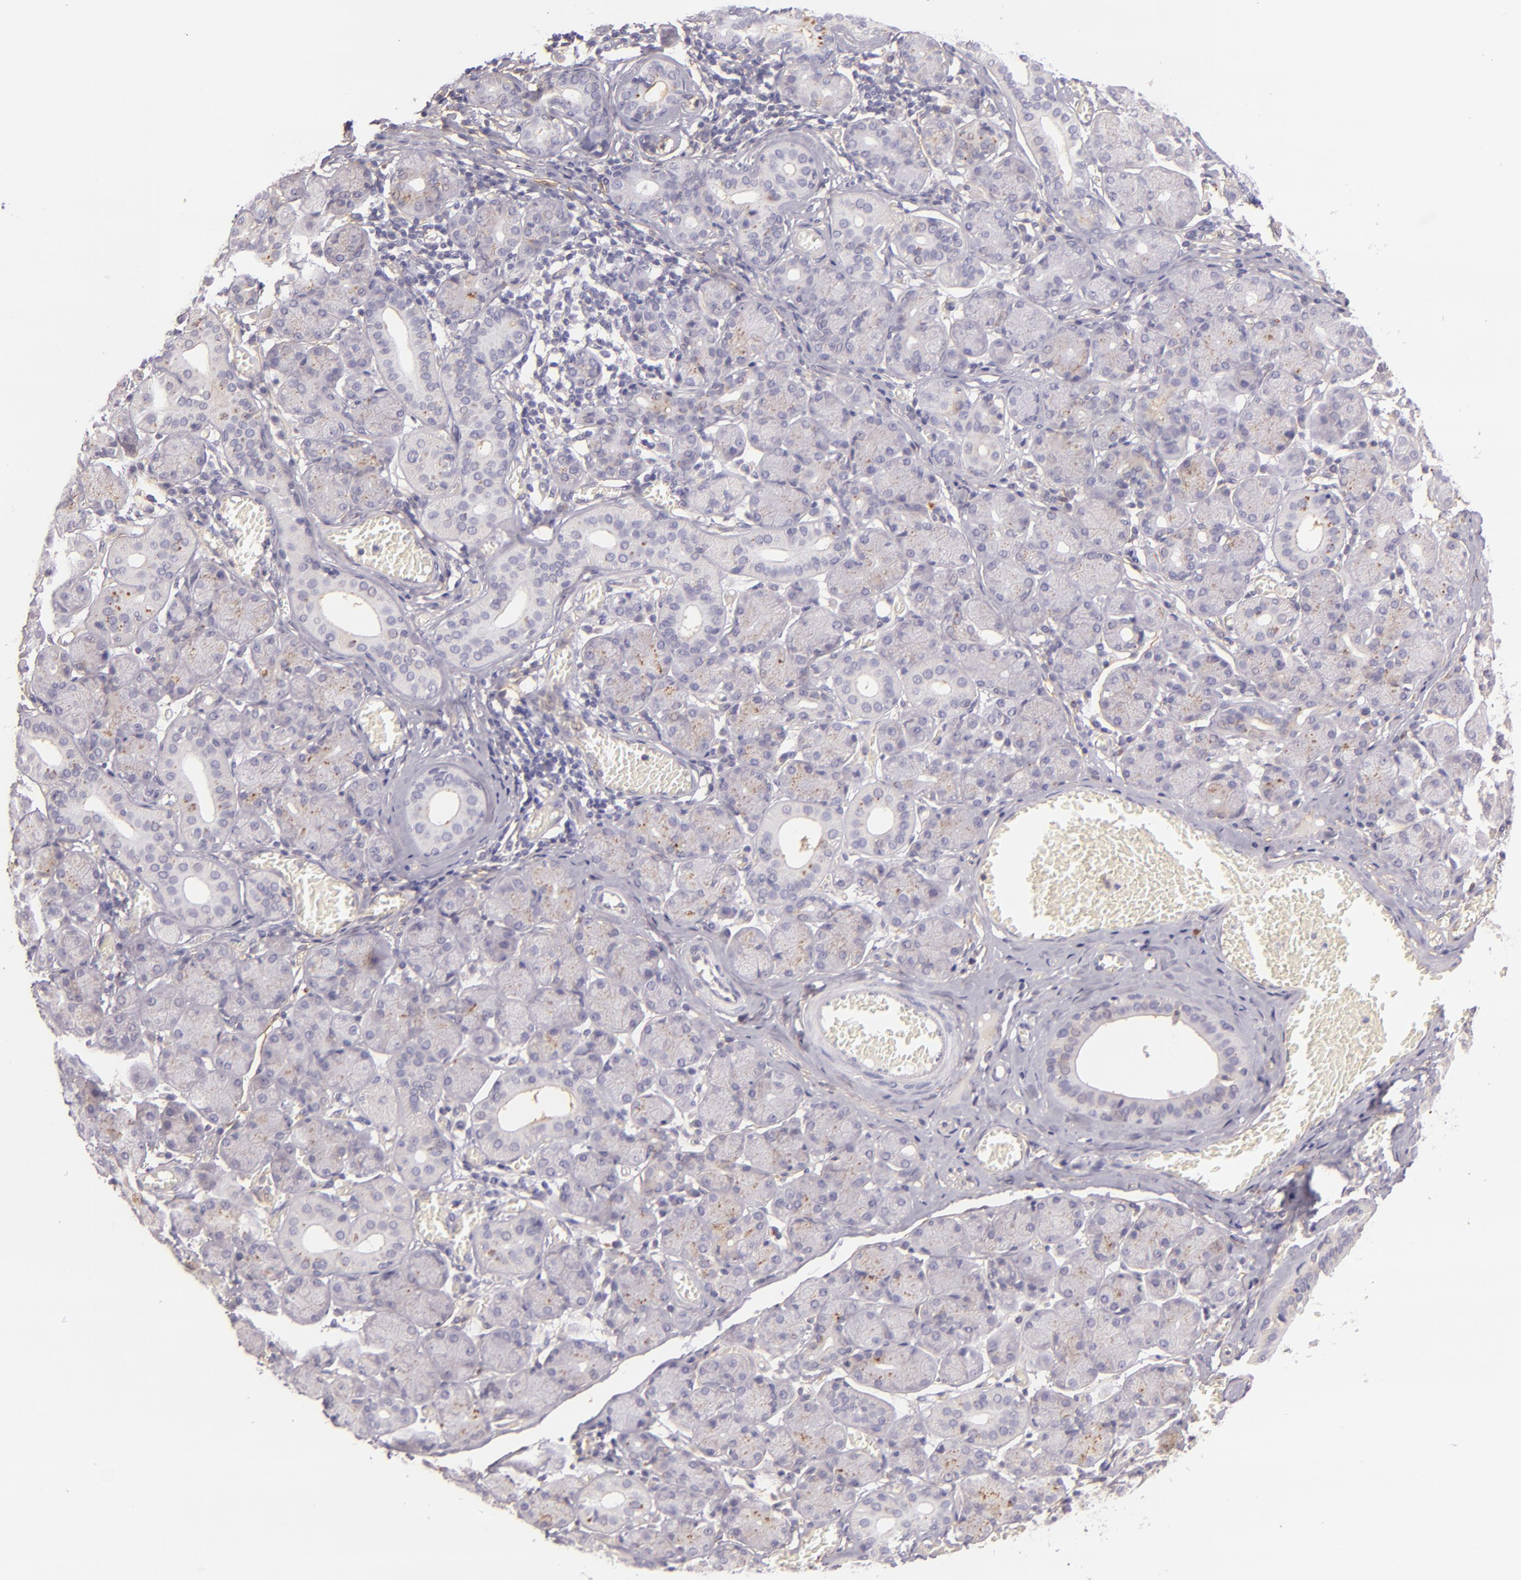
{"staining": {"intensity": "moderate", "quantity": "25%-75%", "location": "cytoplasmic/membranous"}, "tissue": "salivary gland", "cell_type": "Glandular cells", "image_type": "normal", "snomed": [{"axis": "morphology", "description": "Normal tissue, NOS"}, {"axis": "topography", "description": "Salivary gland"}], "caption": "Glandular cells demonstrate medium levels of moderate cytoplasmic/membranous staining in approximately 25%-75% of cells in benign human salivary gland. Ihc stains the protein of interest in brown and the nuclei are stained blue.", "gene": "CTSF", "patient": {"sex": "female", "age": 24}}